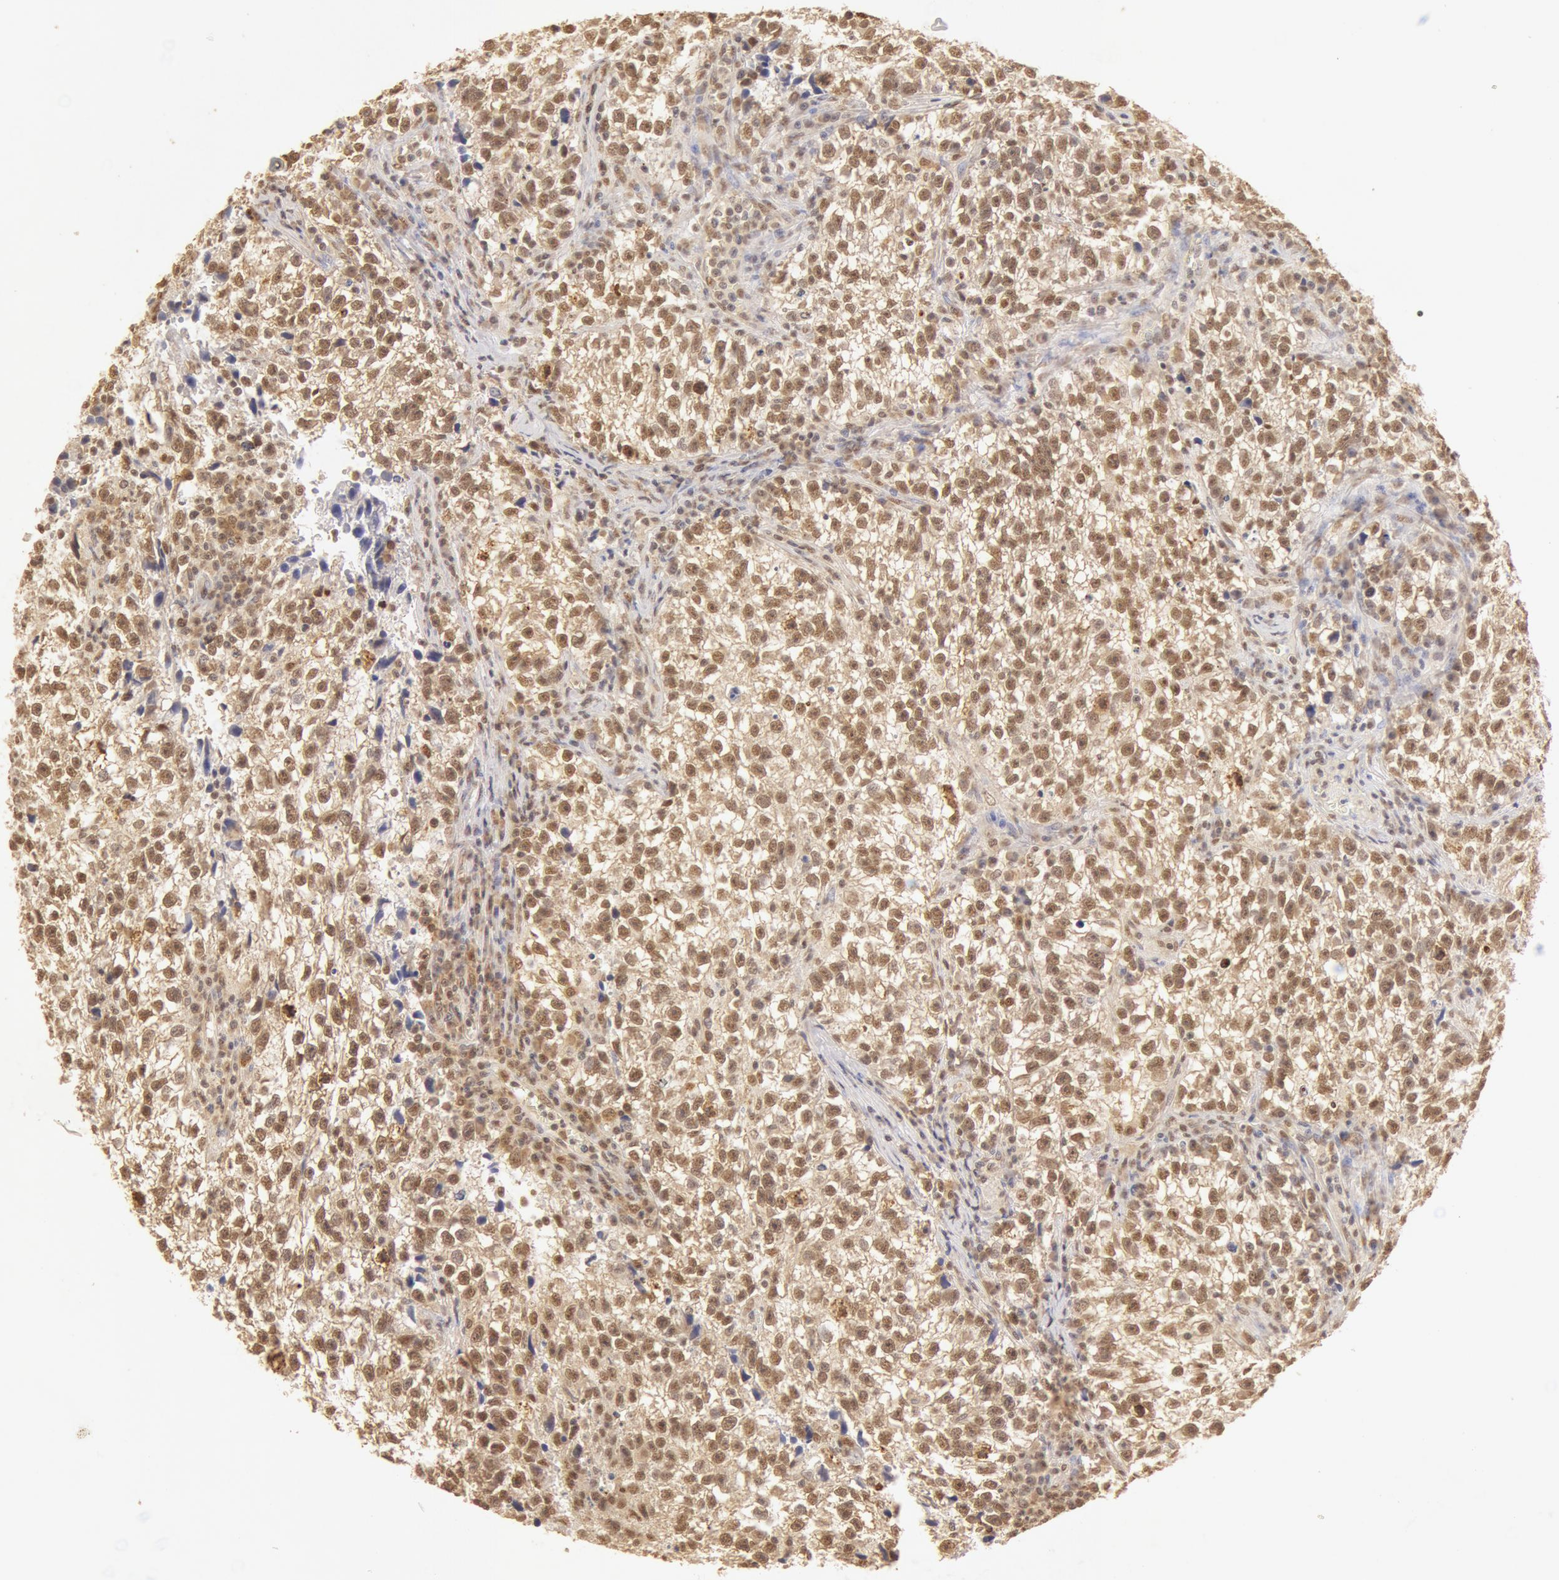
{"staining": {"intensity": "strong", "quantity": ">75%", "location": "cytoplasmic/membranous,nuclear"}, "tissue": "testis cancer", "cell_type": "Tumor cells", "image_type": "cancer", "snomed": [{"axis": "morphology", "description": "Seminoma, NOS"}, {"axis": "topography", "description": "Testis"}], "caption": "The histopathology image shows immunohistochemical staining of testis seminoma. There is strong cytoplasmic/membranous and nuclear staining is identified in about >75% of tumor cells. (DAB (3,3'-diaminobenzidine) IHC, brown staining for protein, blue staining for nuclei).", "gene": "SNRNP70", "patient": {"sex": "male", "age": 38}}